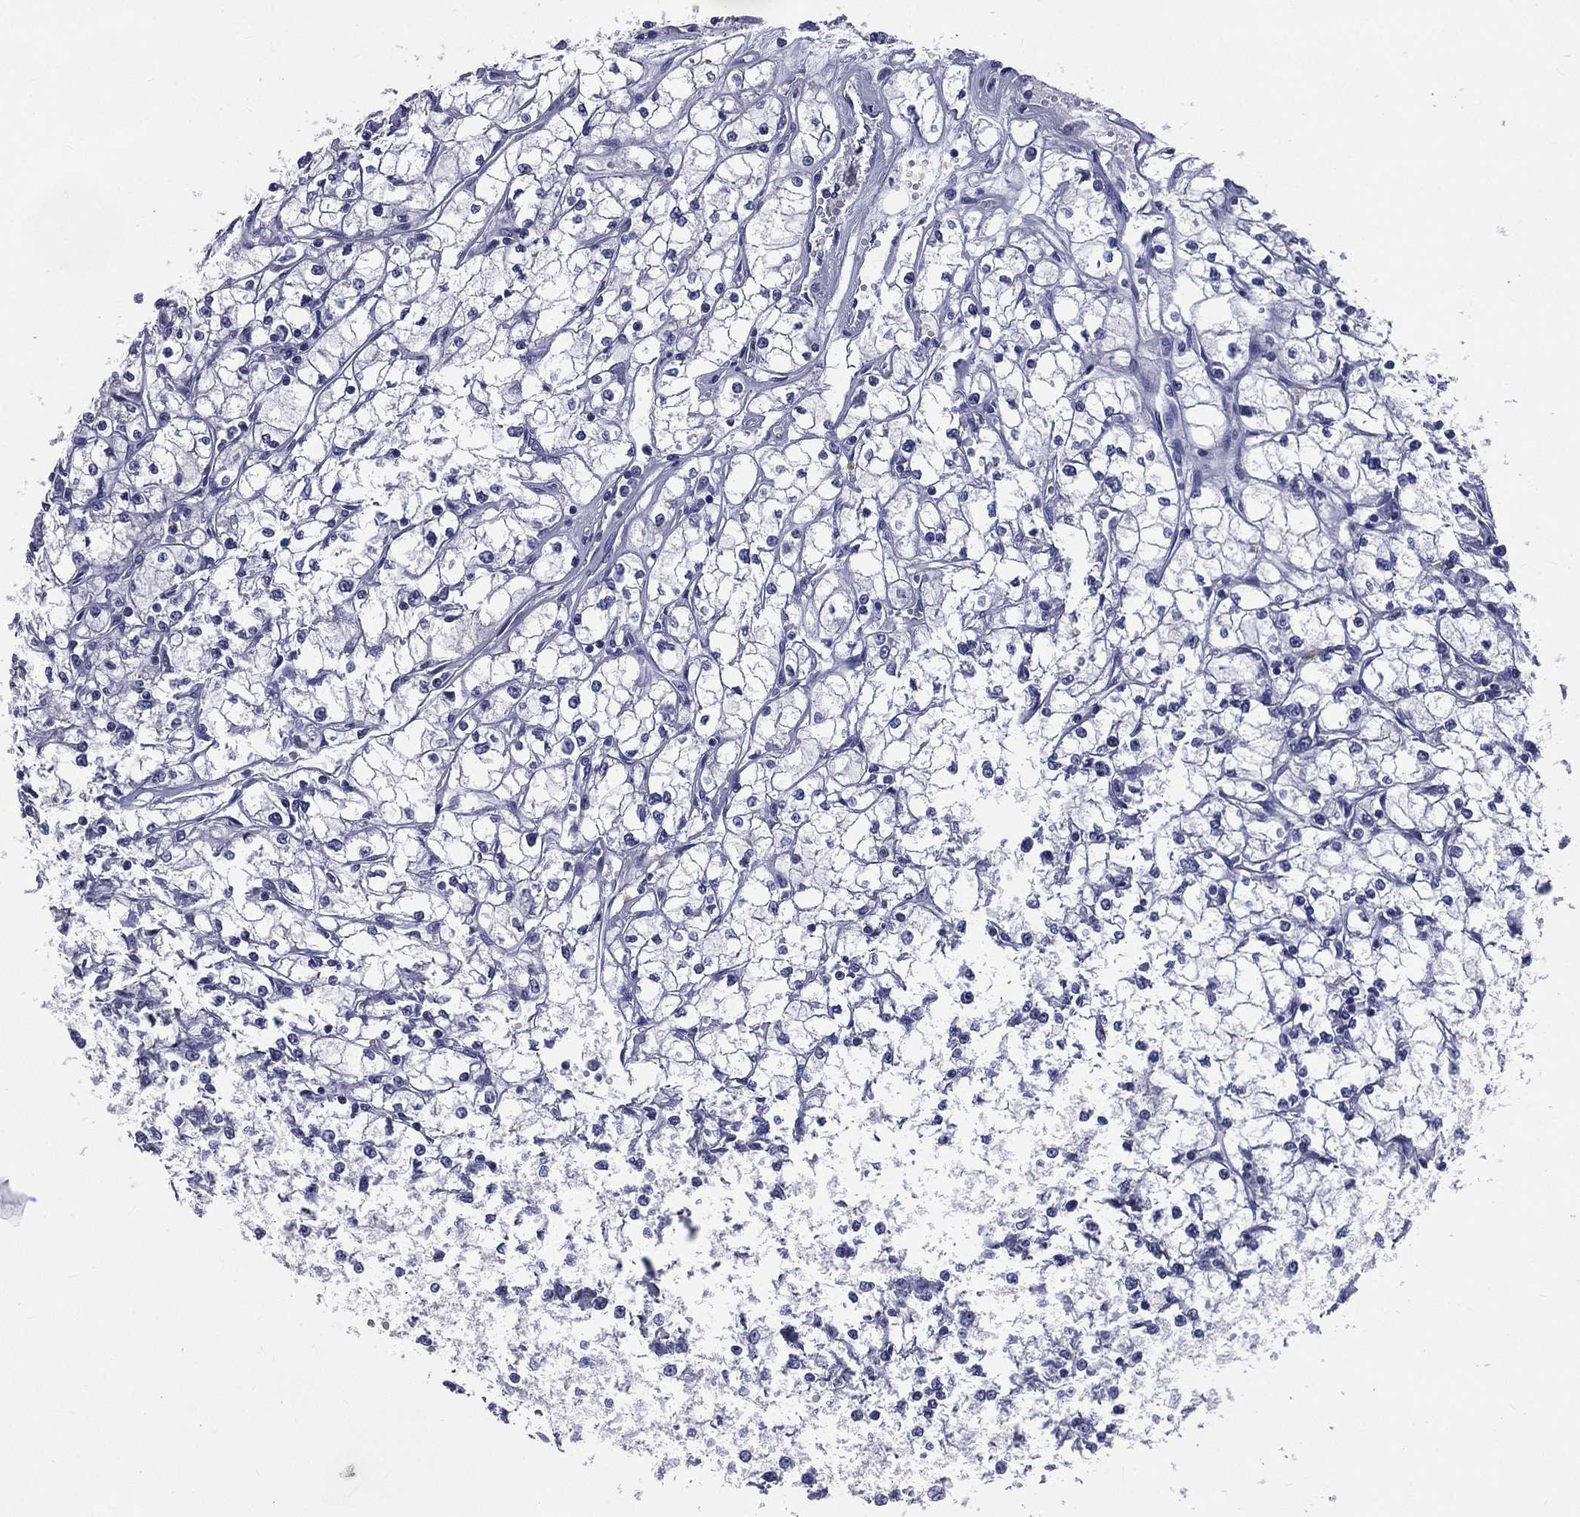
{"staining": {"intensity": "negative", "quantity": "none", "location": "none"}, "tissue": "renal cancer", "cell_type": "Tumor cells", "image_type": "cancer", "snomed": [{"axis": "morphology", "description": "Adenocarcinoma, NOS"}, {"axis": "topography", "description": "Kidney"}], "caption": "Renal adenocarcinoma stained for a protein using IHC exhibits no expression tumor cells.", "gene": "IFT27", "patient": {"sex": "male", "age": 67}}